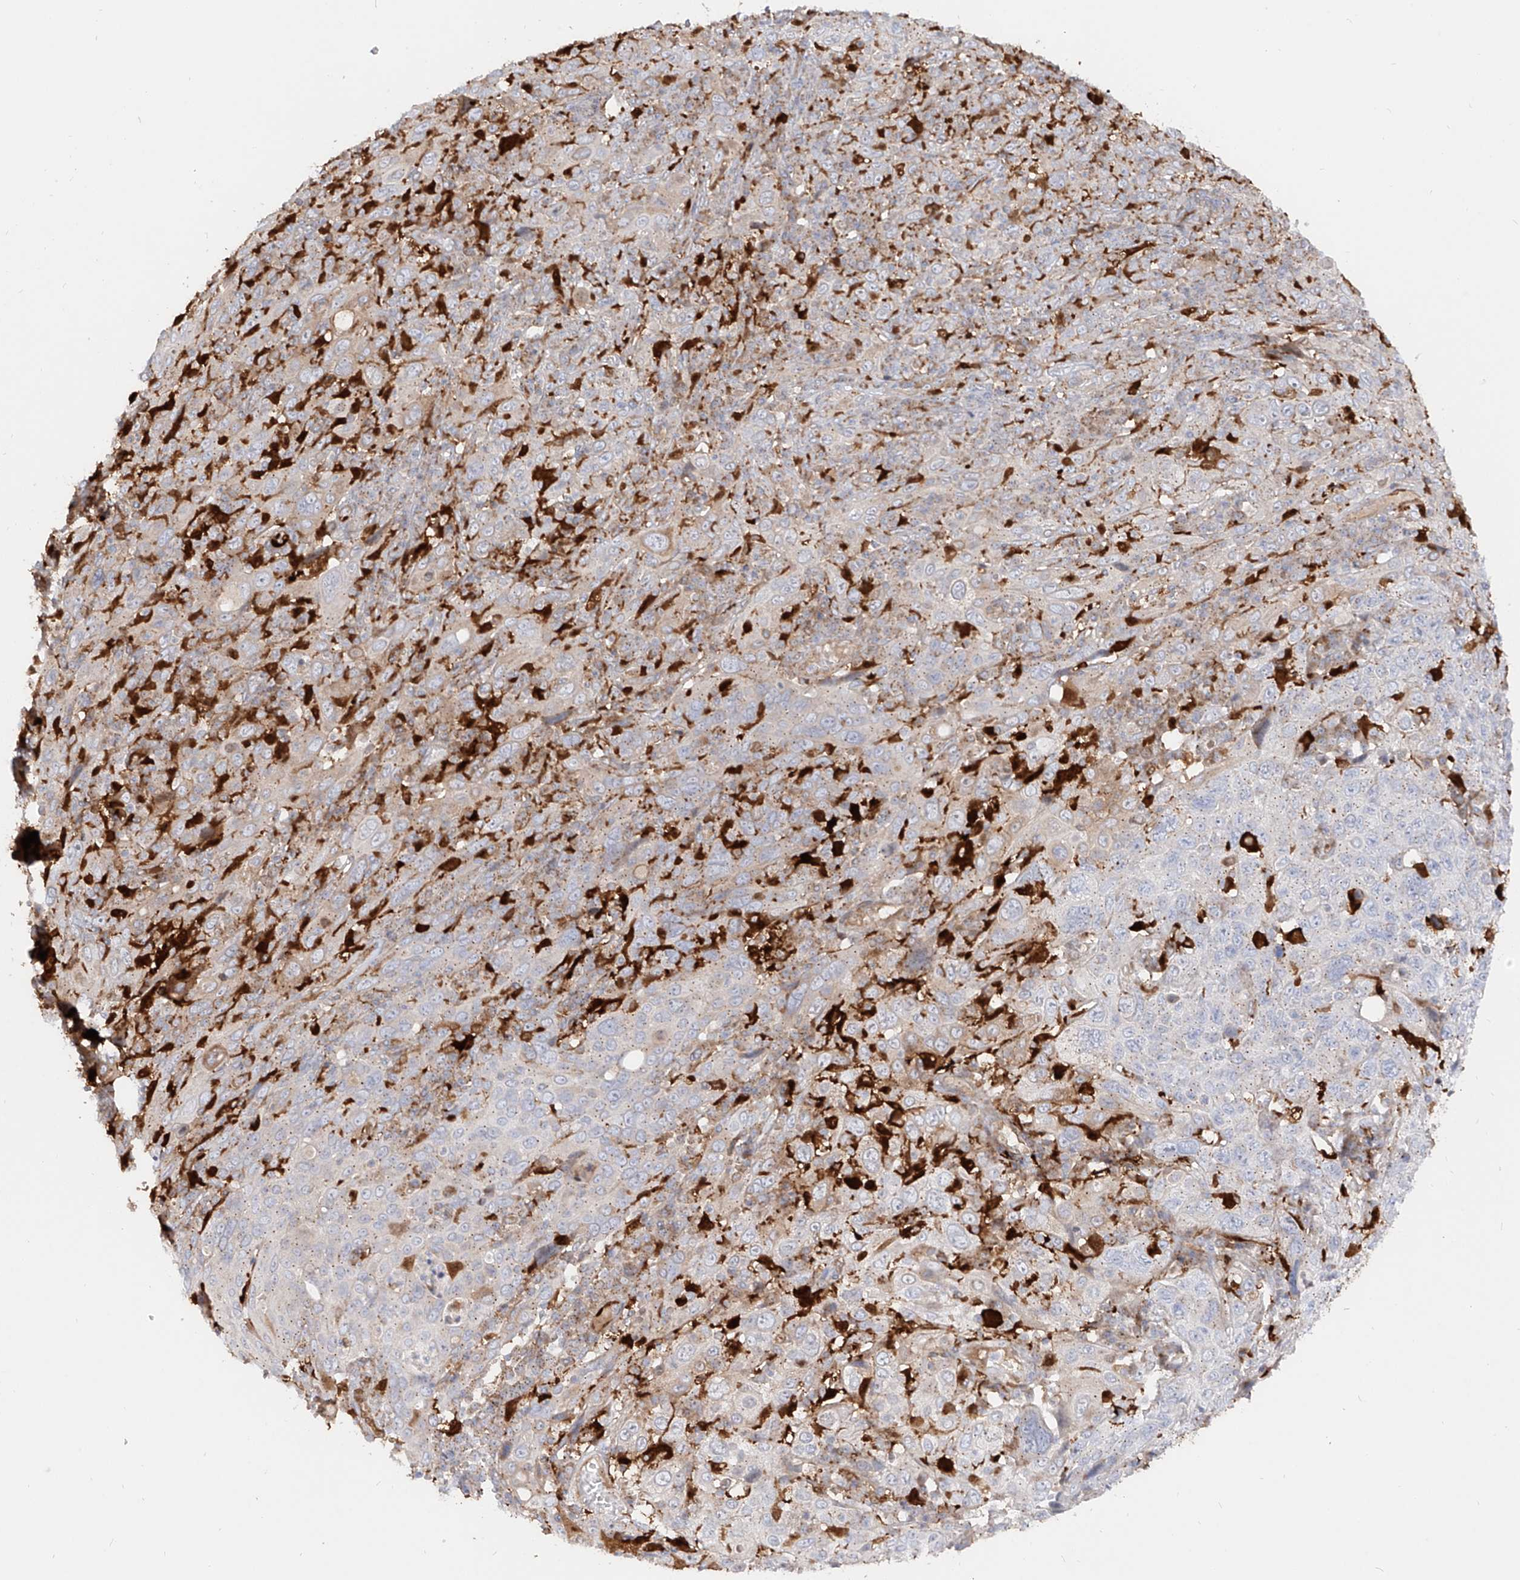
{"staining": {"intensity": "weak", "quantity": "25%-75%", "location": "cytoplasmic/membranous"}, "tissue": "cervical cancer", "cell_type": "Tumor cells", "image_type": "cancer", "snomed": [{"axis": "morphology", "description": "Squamous cell carcinoma, NOS"}, {"axis": "topography", "description": "Cervix"}], "caption": "DAB immunohistochemical staining of human cervical squamous cell carcinoma reveals weak cytoplasmic/membranous protein expression in about 25%-75% of tumor cells.", "gene": "KYNU", "patient": {"sex": "female", "age": 46}}